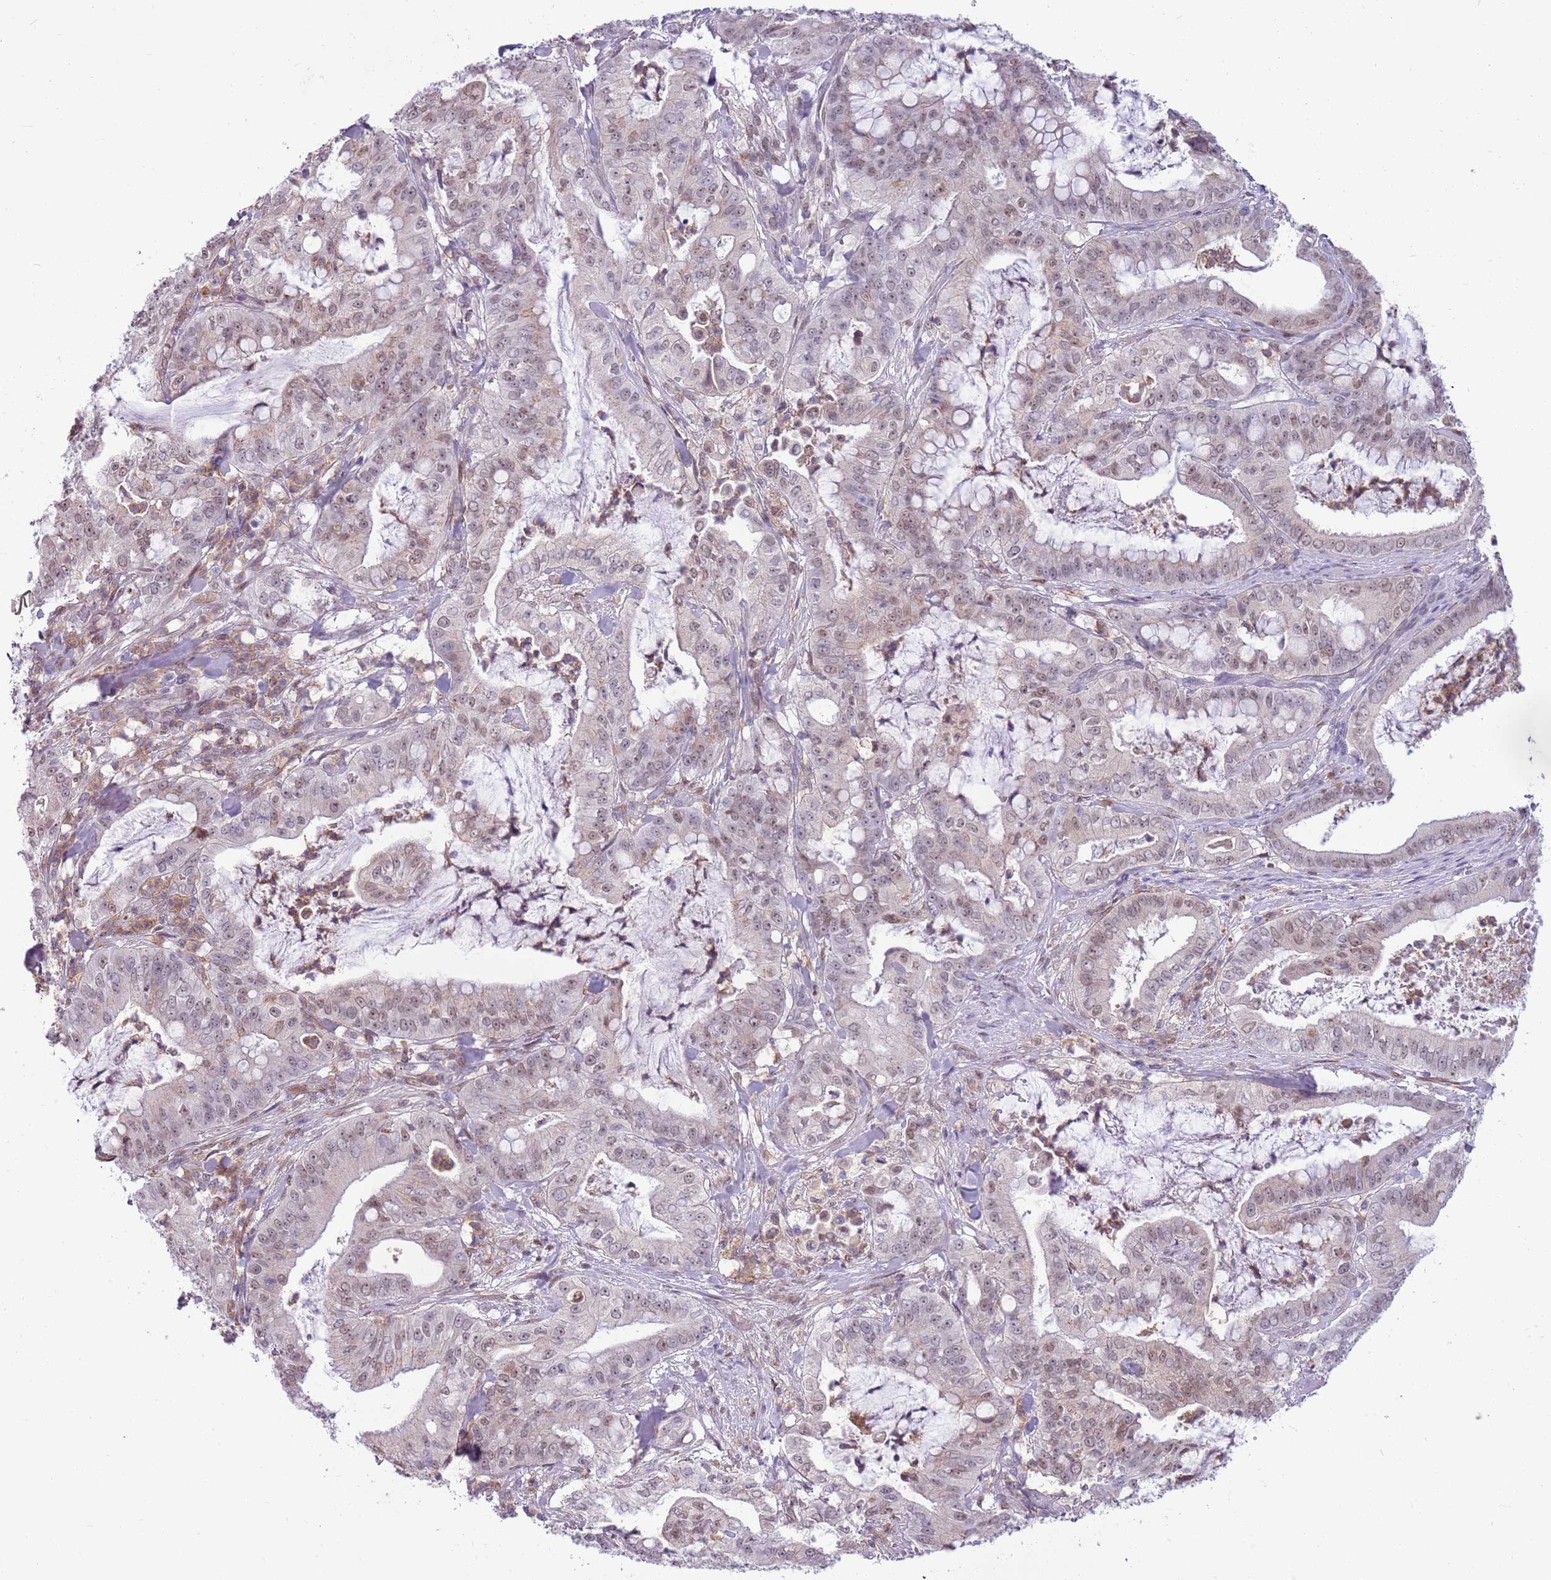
{"staining": {"intensity": "weak", "quantity": "25%-75%", "location": "nuclear"}, "tissue": "pancreatic cancer", "cell_type": "Tumor cells", "image_type": "cancer", "snomed": [{"axis": "morphology", "description": "Adenocarcinoma, NOS"}, {"axis": "topography", "description": "Pancreas"}], "caption": "Immunohistochemistry (IHC) (DAB) staining of adenocarcinoma (pancreatic) displays weak nuclear protein staining in about 25%-75% of tumor cells.", "gene": "DHX32", "patient": {"sex": "male", "age": 71}}